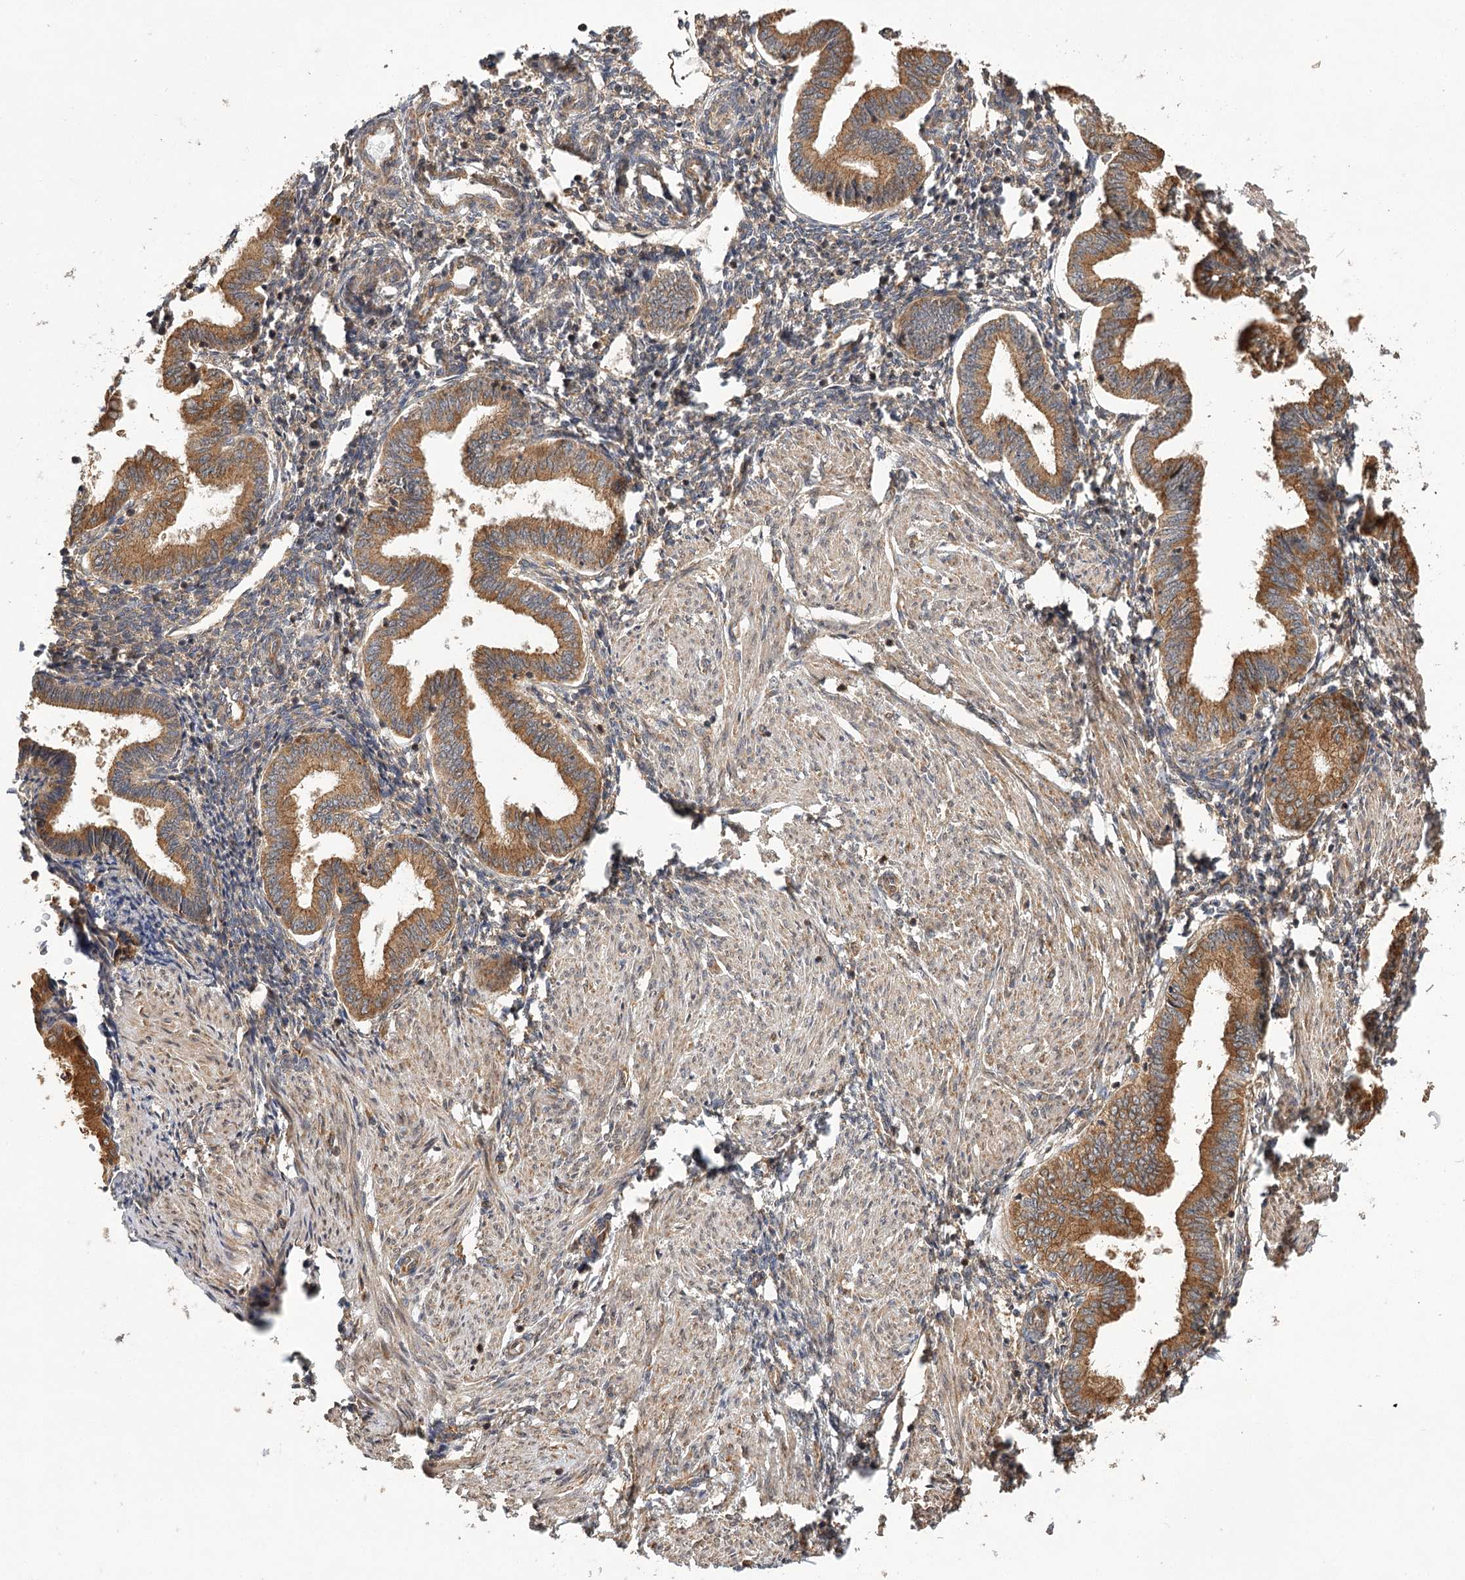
{"staining": {"intensity": "weak", "quantity": ">75%", "location": "cytoplasmic/membranous"}, "tissue": "endometrium", "cell_type": "Cells in endometrial stroma", "image_type": "normal", "snomed": [{"axis": "morphology", "description": "Normal tissue, NOS"}, {"axis": "topography", "description": "Endometrium"}], "caption": "A low amount of weak cytoplasmic/membranous expression is appreciated in about >75% of cells in endometrial stroma in unremarkable endometrium.", "gene": "LSS", "patient": {"sex": "female", "age": 53}}